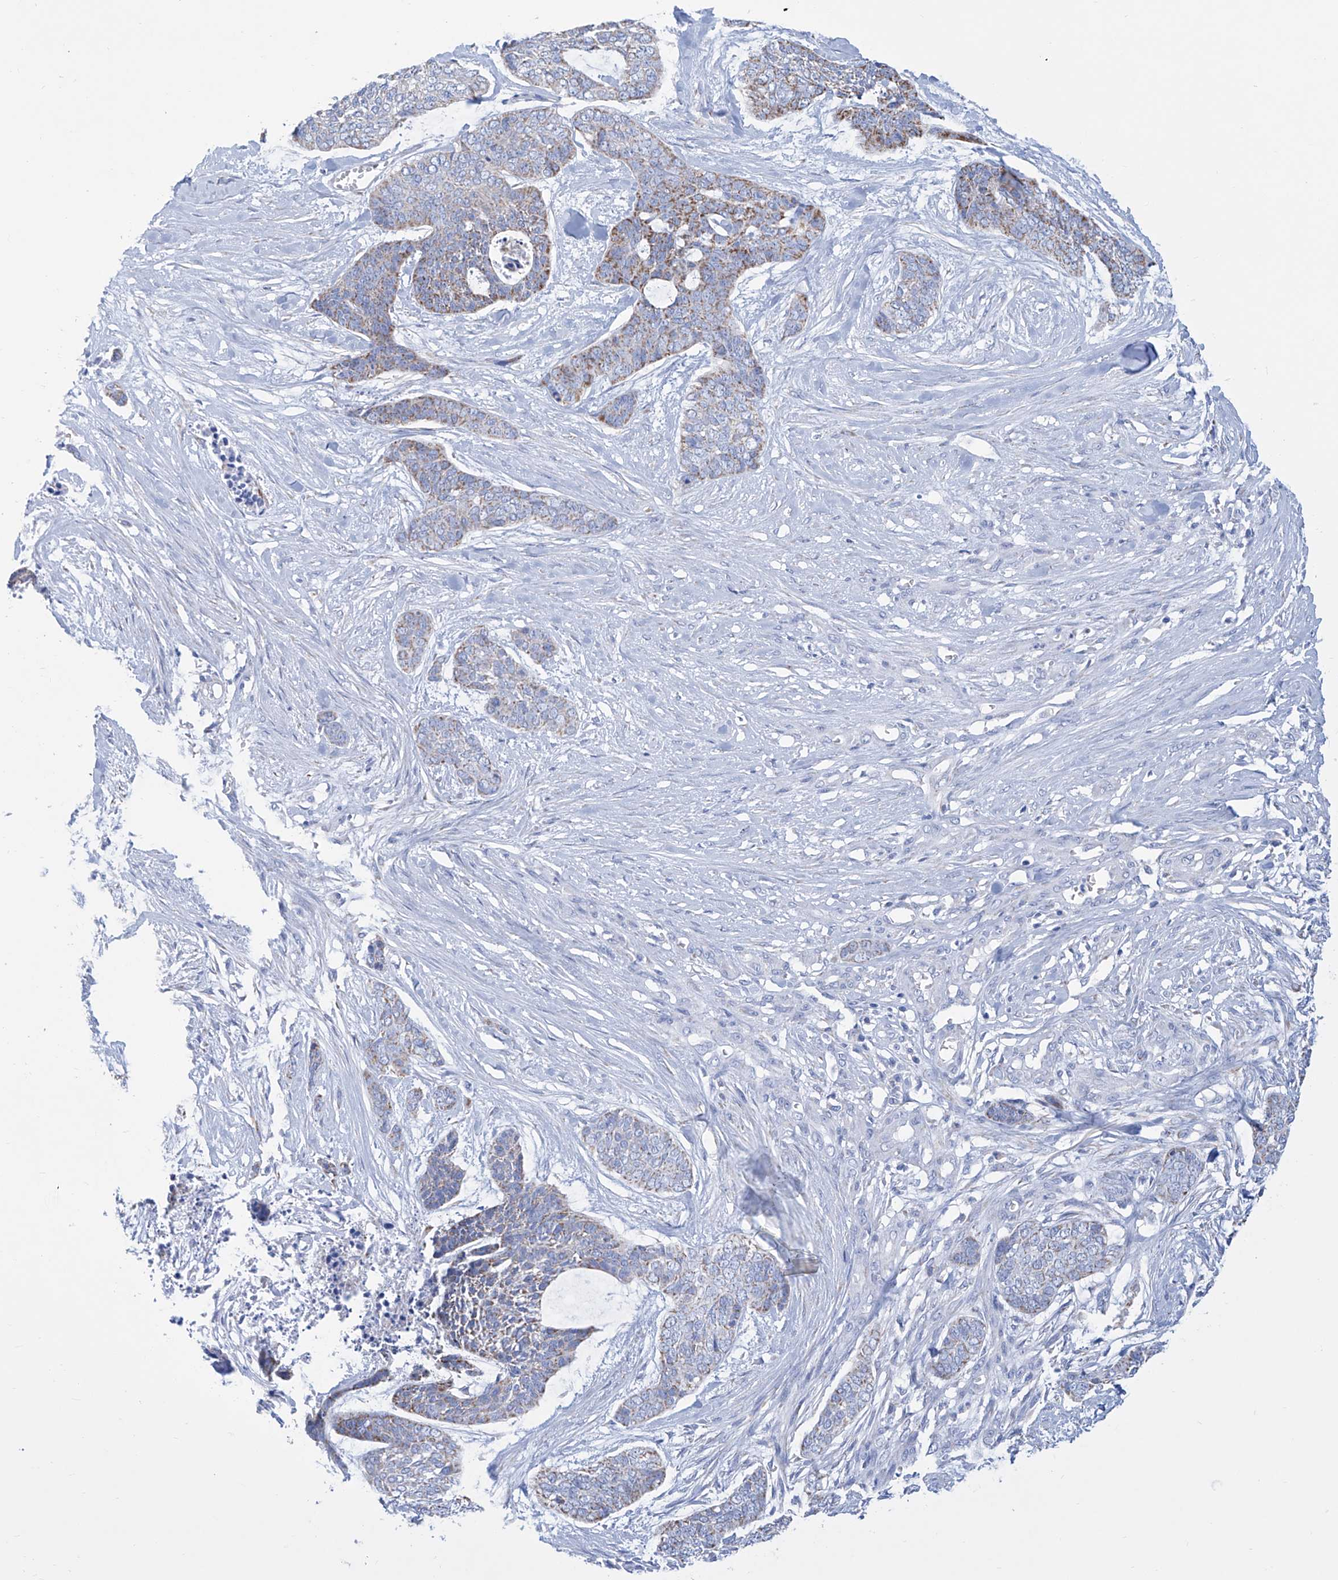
{"staining": {"intensity": "weak", "quantity": ">75%", "location": "cytoplasmic/membranous"}, "tissue": "skin cancer", "cell_type": "Tumor cells", "image_type": "cancer", "snomed": [{"axis": "morphology", "description": "Basal cell carcinoma"}, {"axis": "topography", "description": "Skin"}], "caption": "Protein expression analysis of basal cell carcinoma (skin) exhibits weak cytoplasmic/membranous expression in about >75% of tumor cells.", "gene": "ALDH6A1", "patient": {"sex": "female", "age": 64}}